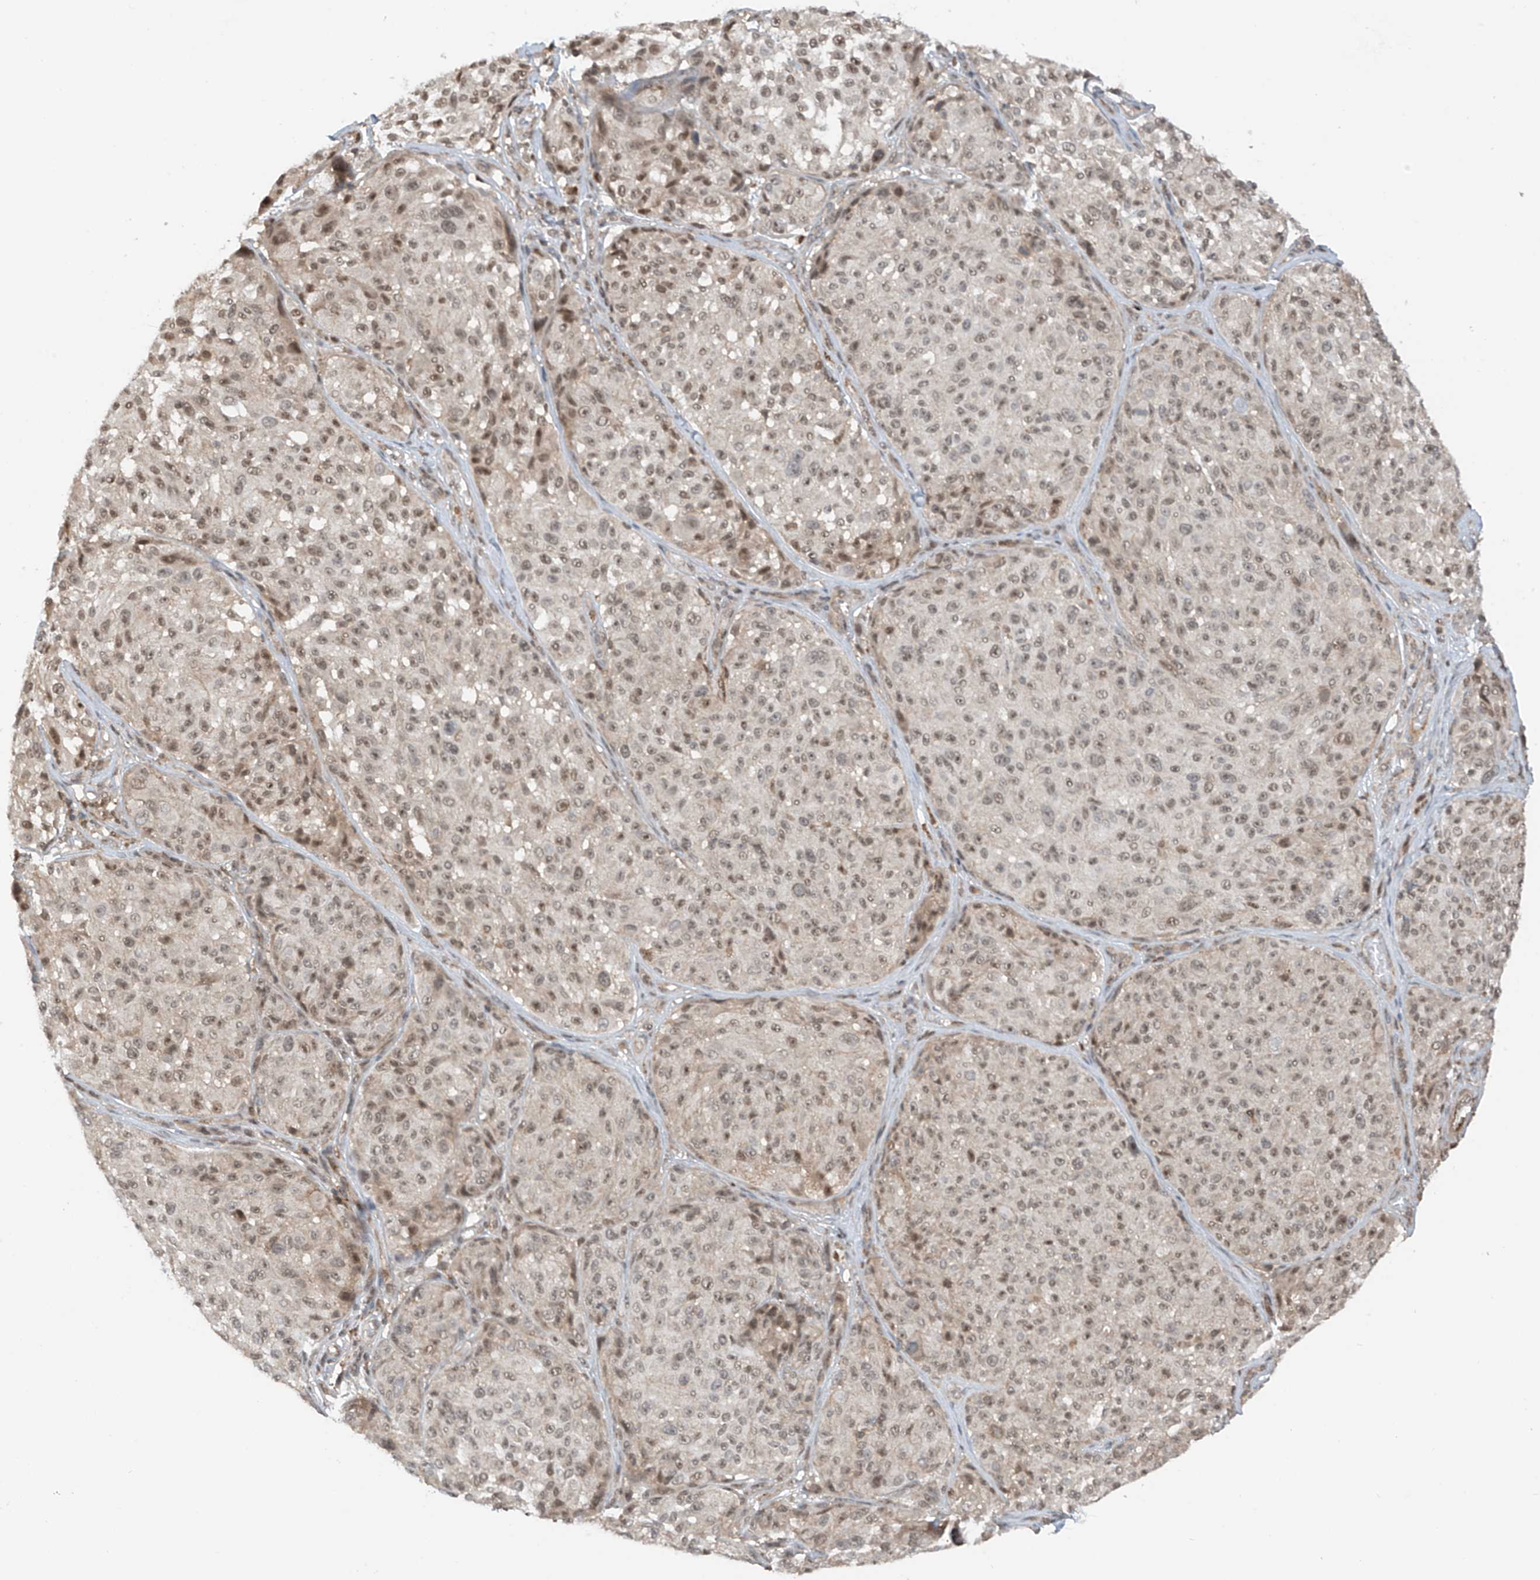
{"staining": {"intensity": "weak", "quantity": "25%-75%", "location": "nuclear"}, "tissue": "melanoma", "cell_type": "Tumor cells", "image_type": "cancer", "snomed": [{"axis": "morphology", "description": "Malignant melanoma, NOS"}, {"axis": "topography", "description": "Skin"}], "caption": "IHC (DAB) staining of human melanoma reveals weak nuclear protein positivity in about 25%-75% of tumor cells.", "gene": "REPIN1", "patient": {"sex": "male", "age": 83}}